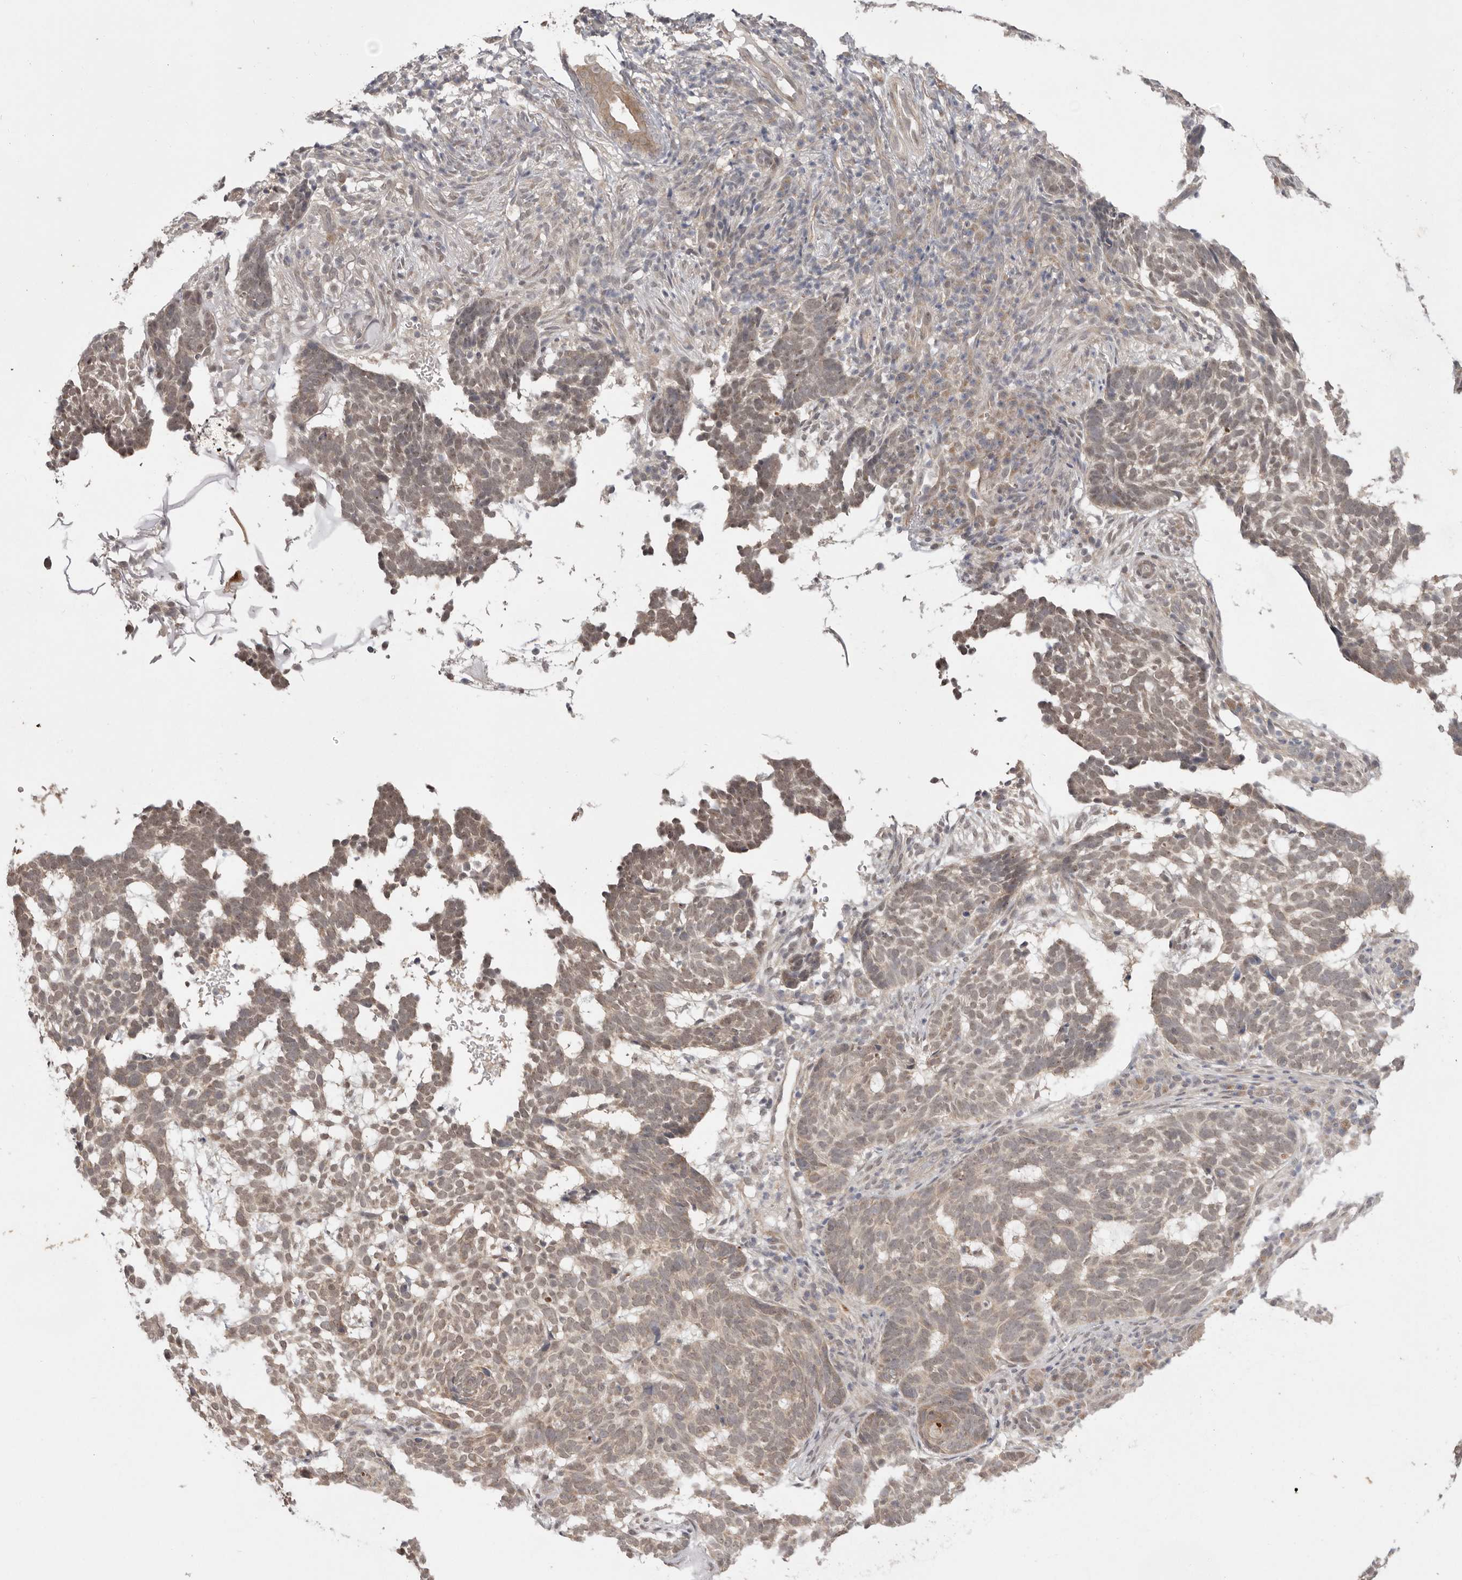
{"staining": {"intensity": "weak", "quantity": ">75%", "location": "cytoplasmic/membranous,nuclear"}, "tissue": "skin cancer", "cell_type": "Tumor cells", "image_type": "cancer", "snomed": [{"axis": "morphology", "description": "Basal cell carcinoma"}, {"axis": "topography", "description": "Skin"}], "caption": "A low amount of weak cytoplasmic/membranous and nuclear expression is seen in approximately >75% of tumor cells in skin basal cell carcinoma tissue.", "gene": "NSUN4", "patient": {"sex": "male", "age": 85}}